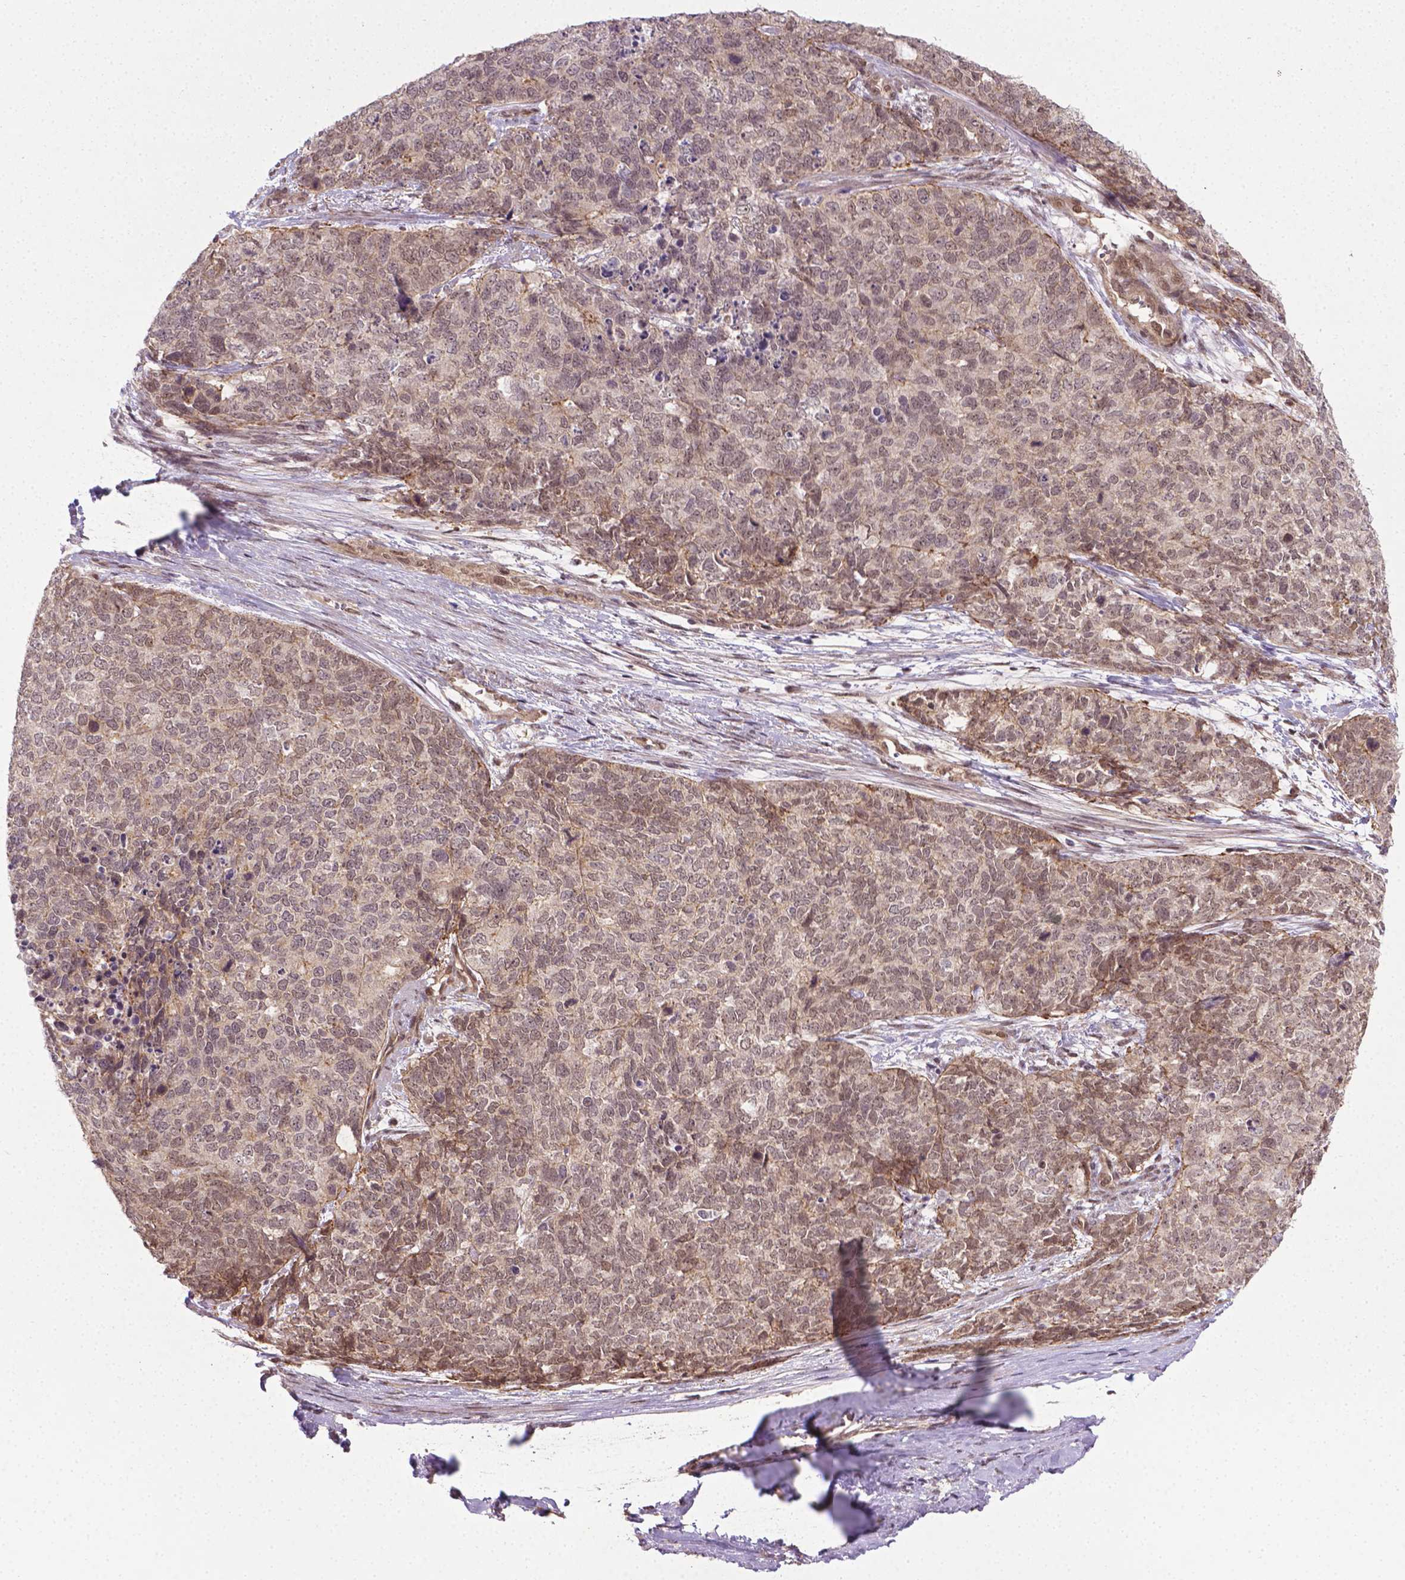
{"staining": {"intensity": "weak", "quantity": ">75%", "location": "nuclear"}, "tissue": "cervical cancer", "cell_type": "Tumor cells", "image_type": "cancer", "snomed": [{"axis": "morphology", "description": "Squamous cell carcinoma, NOS"}, {"axis": "topography", "description": "Cervix"}], "caption": "The micrograph exhibits immunohistochemical staining of squamous cell carcinoma (cervical). There is weak nuclear staining is seen in about >75% of tumor cells. The protein of interest is stained brown, and the nuclei are stained in blue (DAB IHC with brightfield microscopy, high magnification).", "gene": "ANKRD54", "patient": {"sex": "female", "age": 63}}